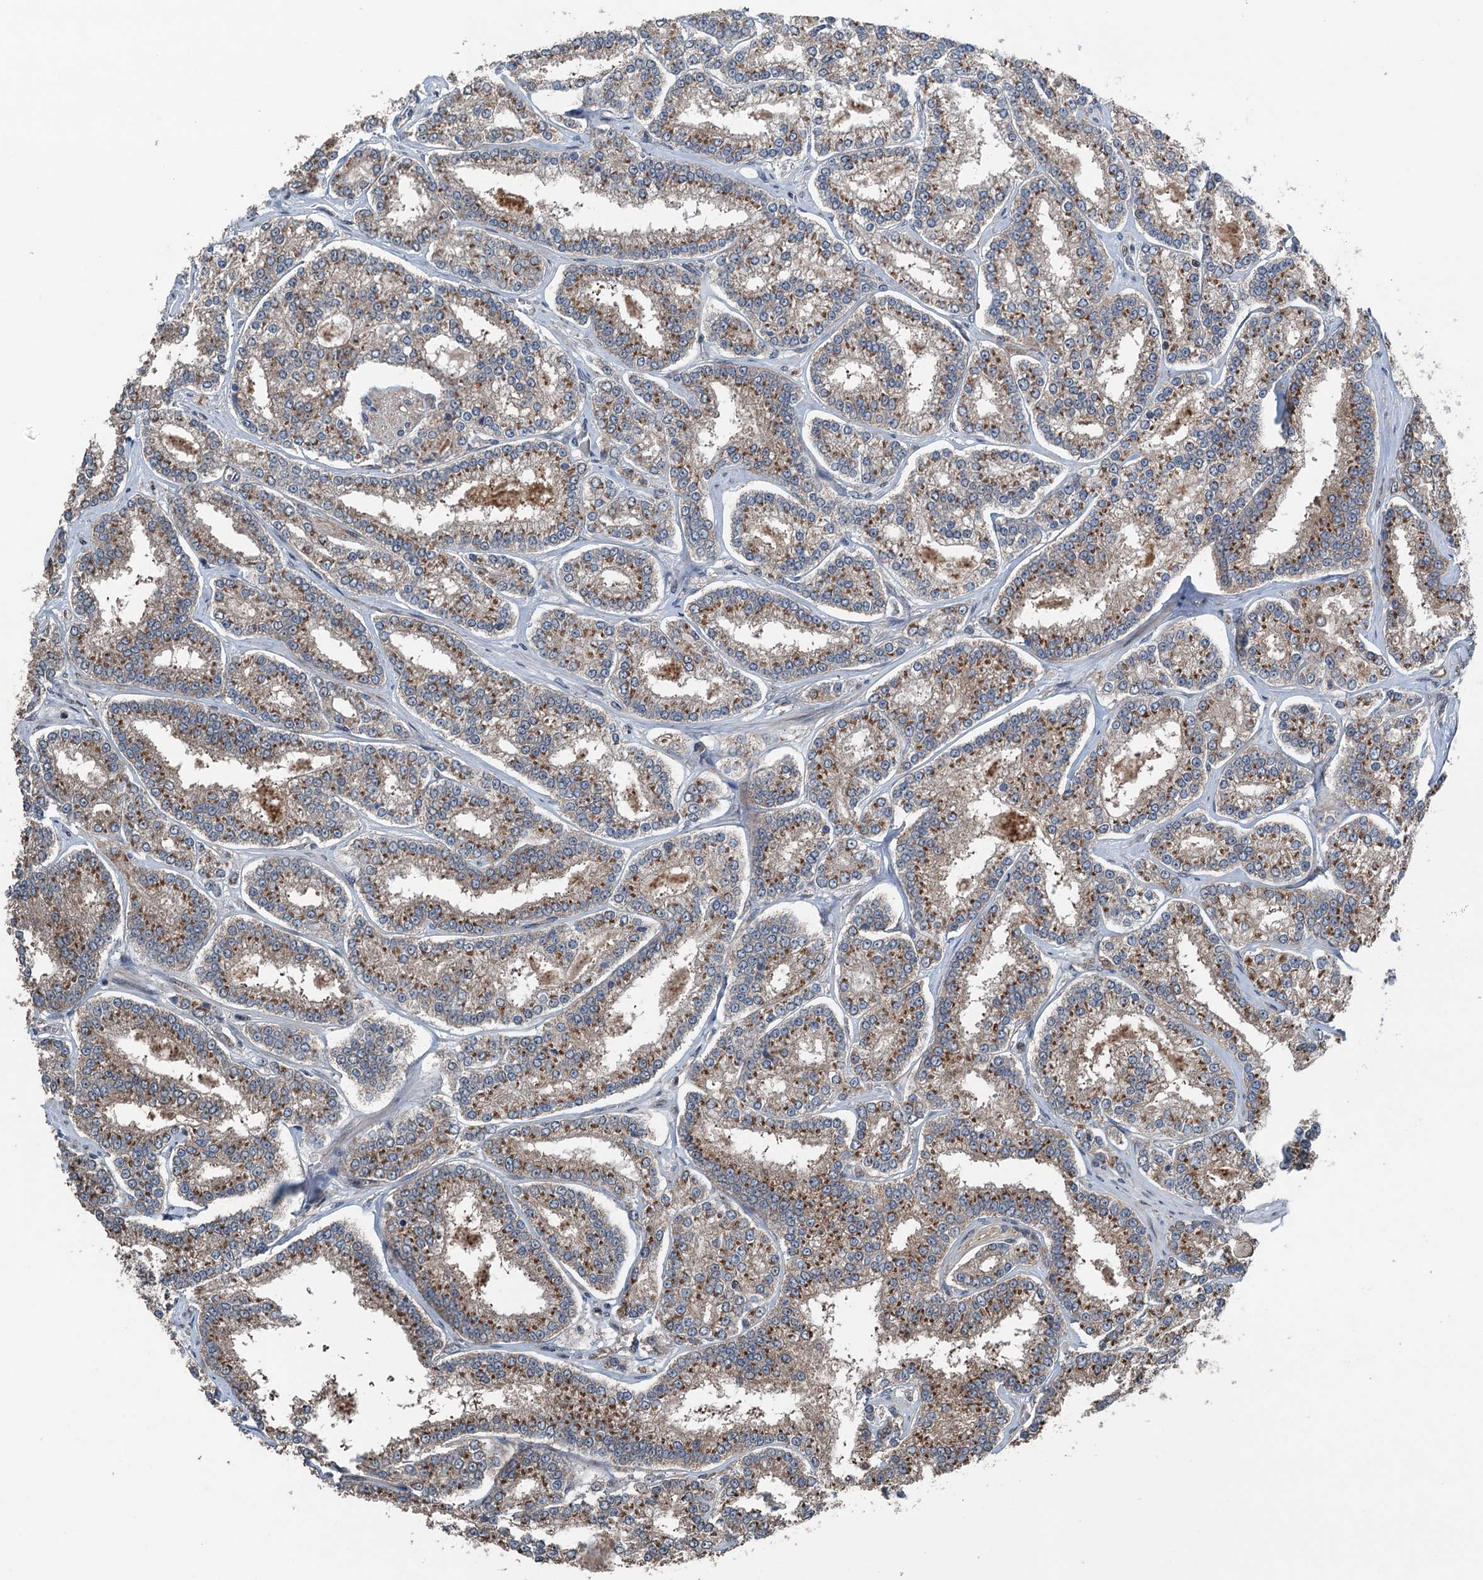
{"staining": {"intensity": "moderate", "quantity": ">75%", "location": "cytoplasmic/membranous"}, "tissue": "prostate cancer", "cell_type": "Tumor cells", "image_type": "cancer", "snomed": [{"axis": "morphology", "description": "Normal tissue, NOS"}, {"axis": "morphology", "description": "Adenocarcinoma, High grade"}, {"axis": "topography", "description": "Prostate"}], "caption": "Prostate adenocarcinoma (high-grade) stained with a brown dye reveals moderate cytoplasmic/membranous positive staining in about >75% of tumor cells.", "gene": "TRAPPC8", "patient": {"sex": "male", "age": 83}}